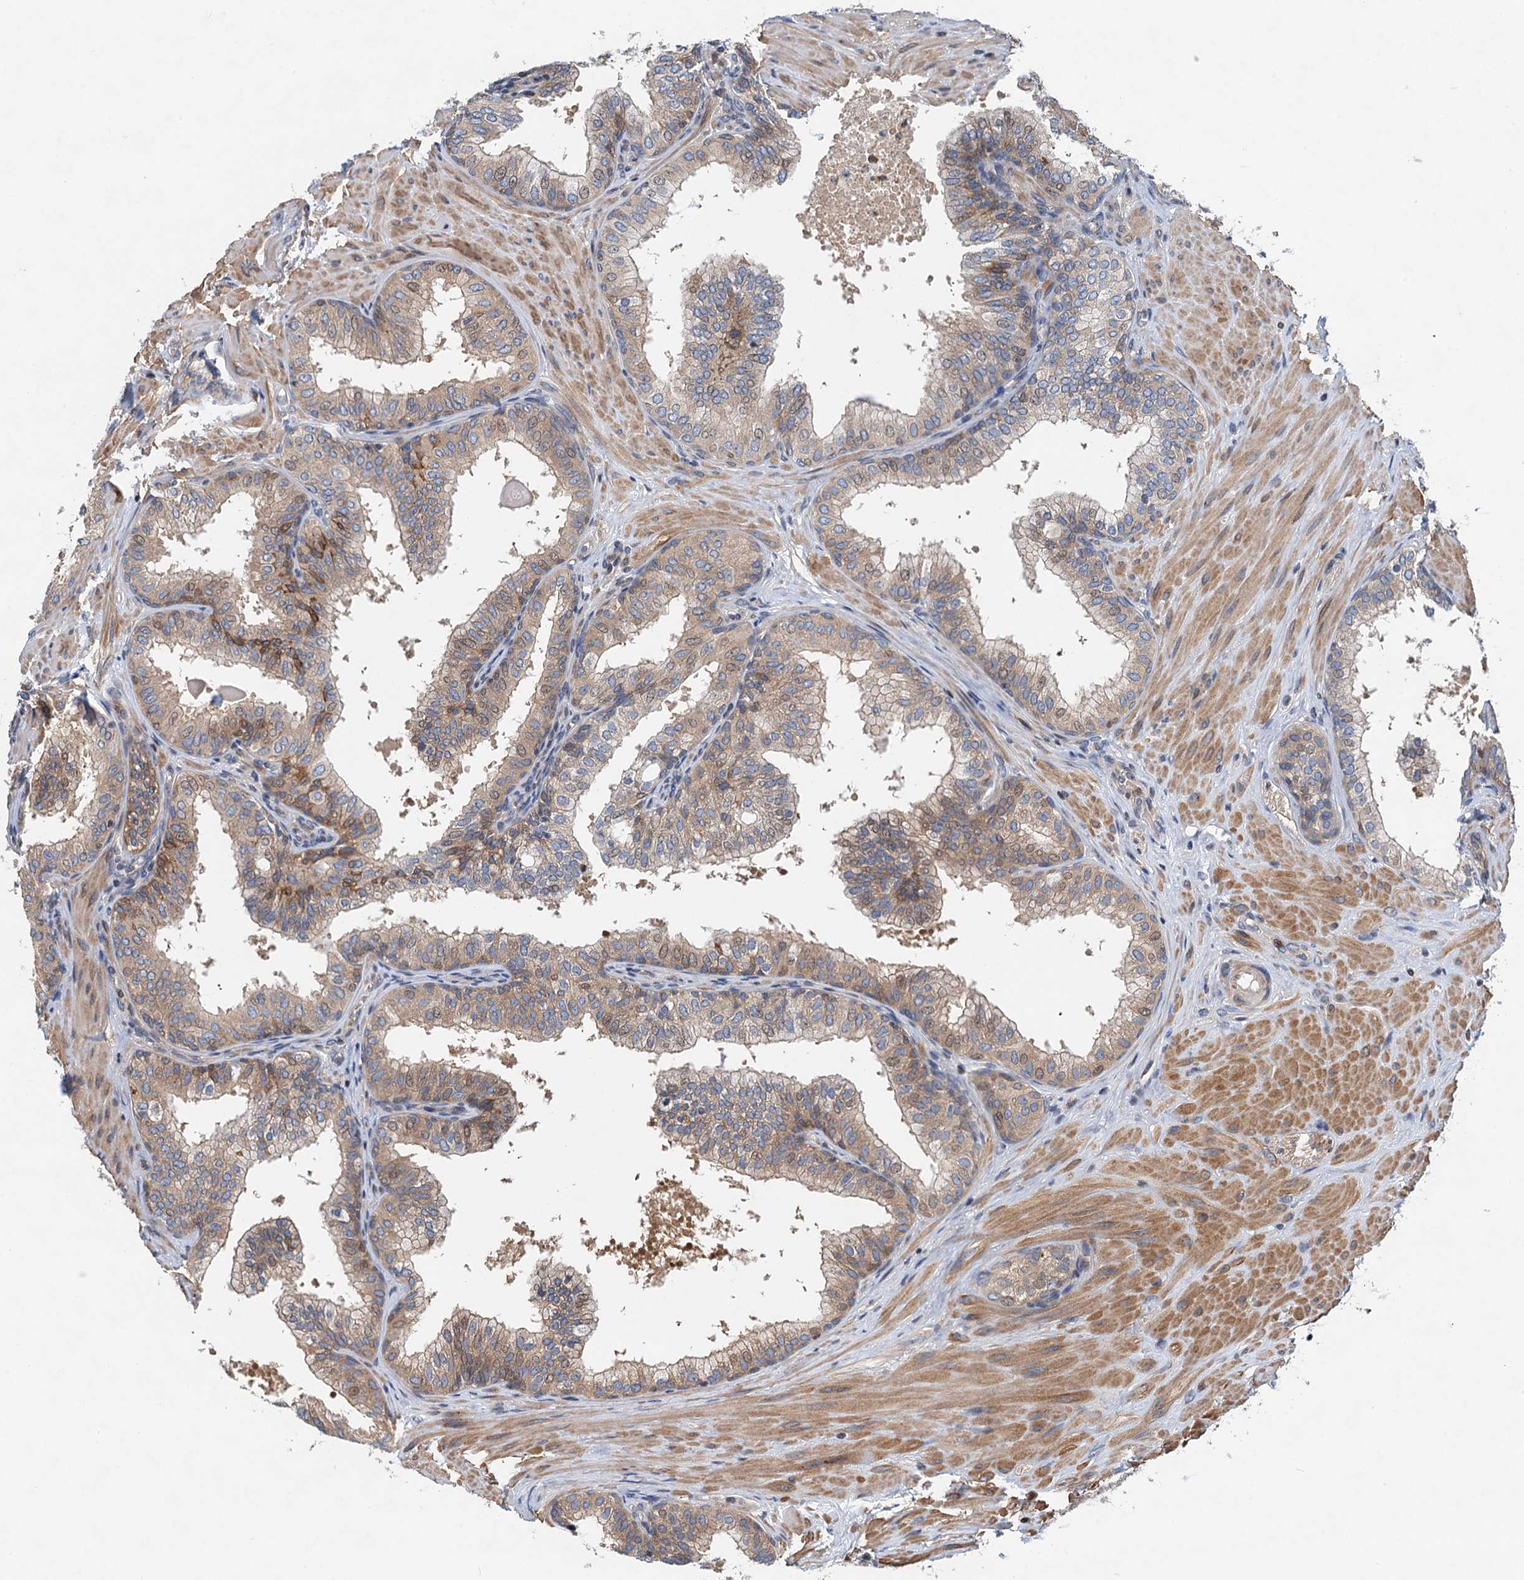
{"staining": {"intensity": "moderate", "quantity": "25%-75%", "location": "cytoplasmic/membranous"}, "tissue": "prostate", "cell_type": "Glandular cells", "image_type": "normal", "snomed": [{"axis": "morphology", "description": "Normal tissue, NOS"}, {"axis": "topography", "description": "Prostate"}], "caption": "Benign prostate shows moderate cytoplasmic/membranous positivity in approximately 25%-75% of glandular cells.", "gene": "NBEA", "patient": {"sex": "male", "age": 60}}